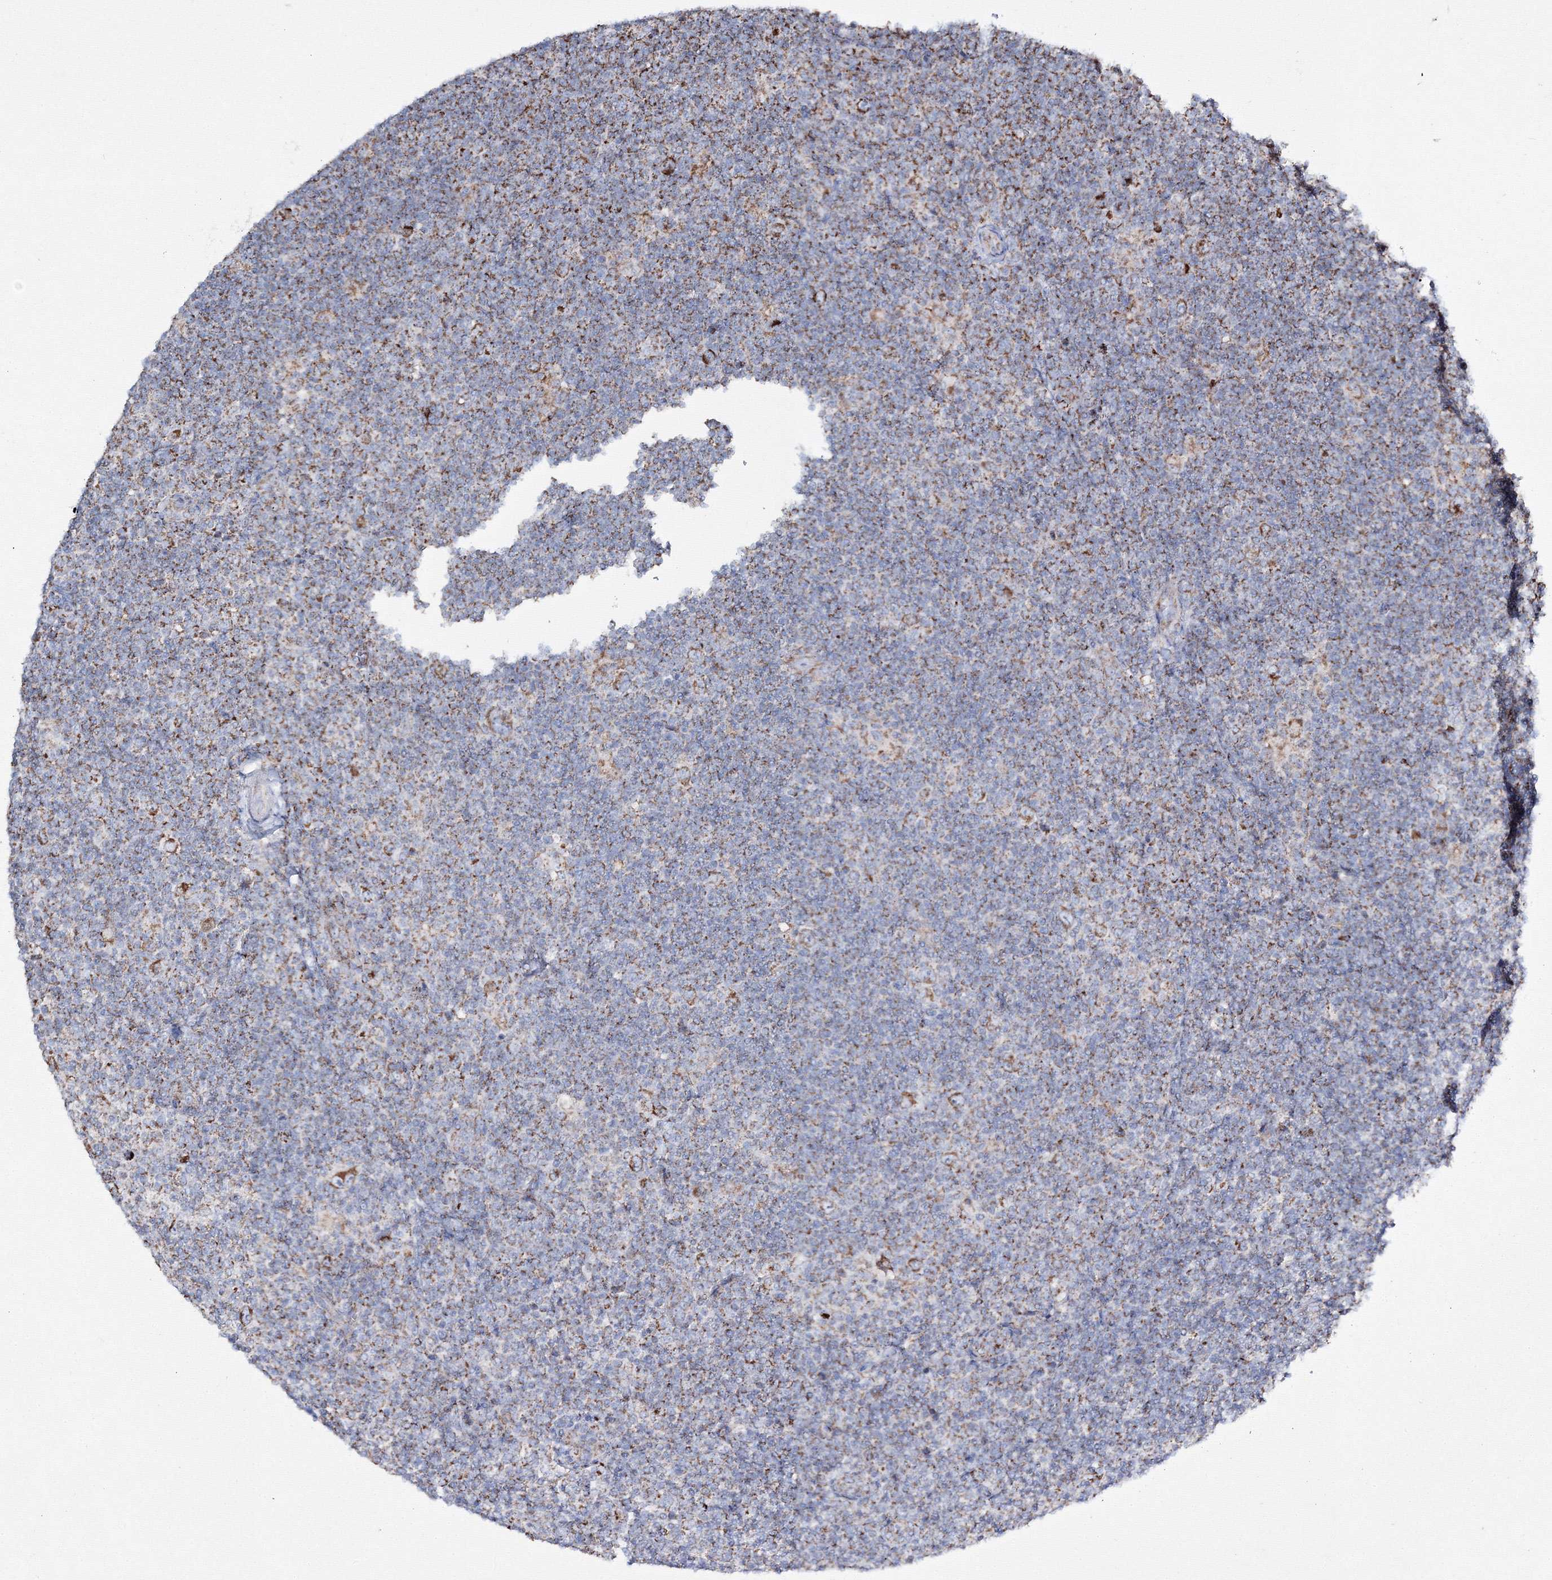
{"staining": {"intensity": "moderate", "quantity": ">75%", "location": "cytoplasmic/membranous"}, "tissue": "lymphoma", "cell_type": "Tumor cells", "image_type": "cancer", "snomed": [{"axis": "morphology", "description": "Hodgkin's disease, NOS"}, {"axis": "topography", "description": "Lymph node"}], "caption": "Brown immunohistochemical staining in human lymphoma reveals moderate cytoplasmic/membranous positivity in approximately >75% of tumor cells.", "gene": "IGSF9", "patient": {"sex": "female", "age": 57}}